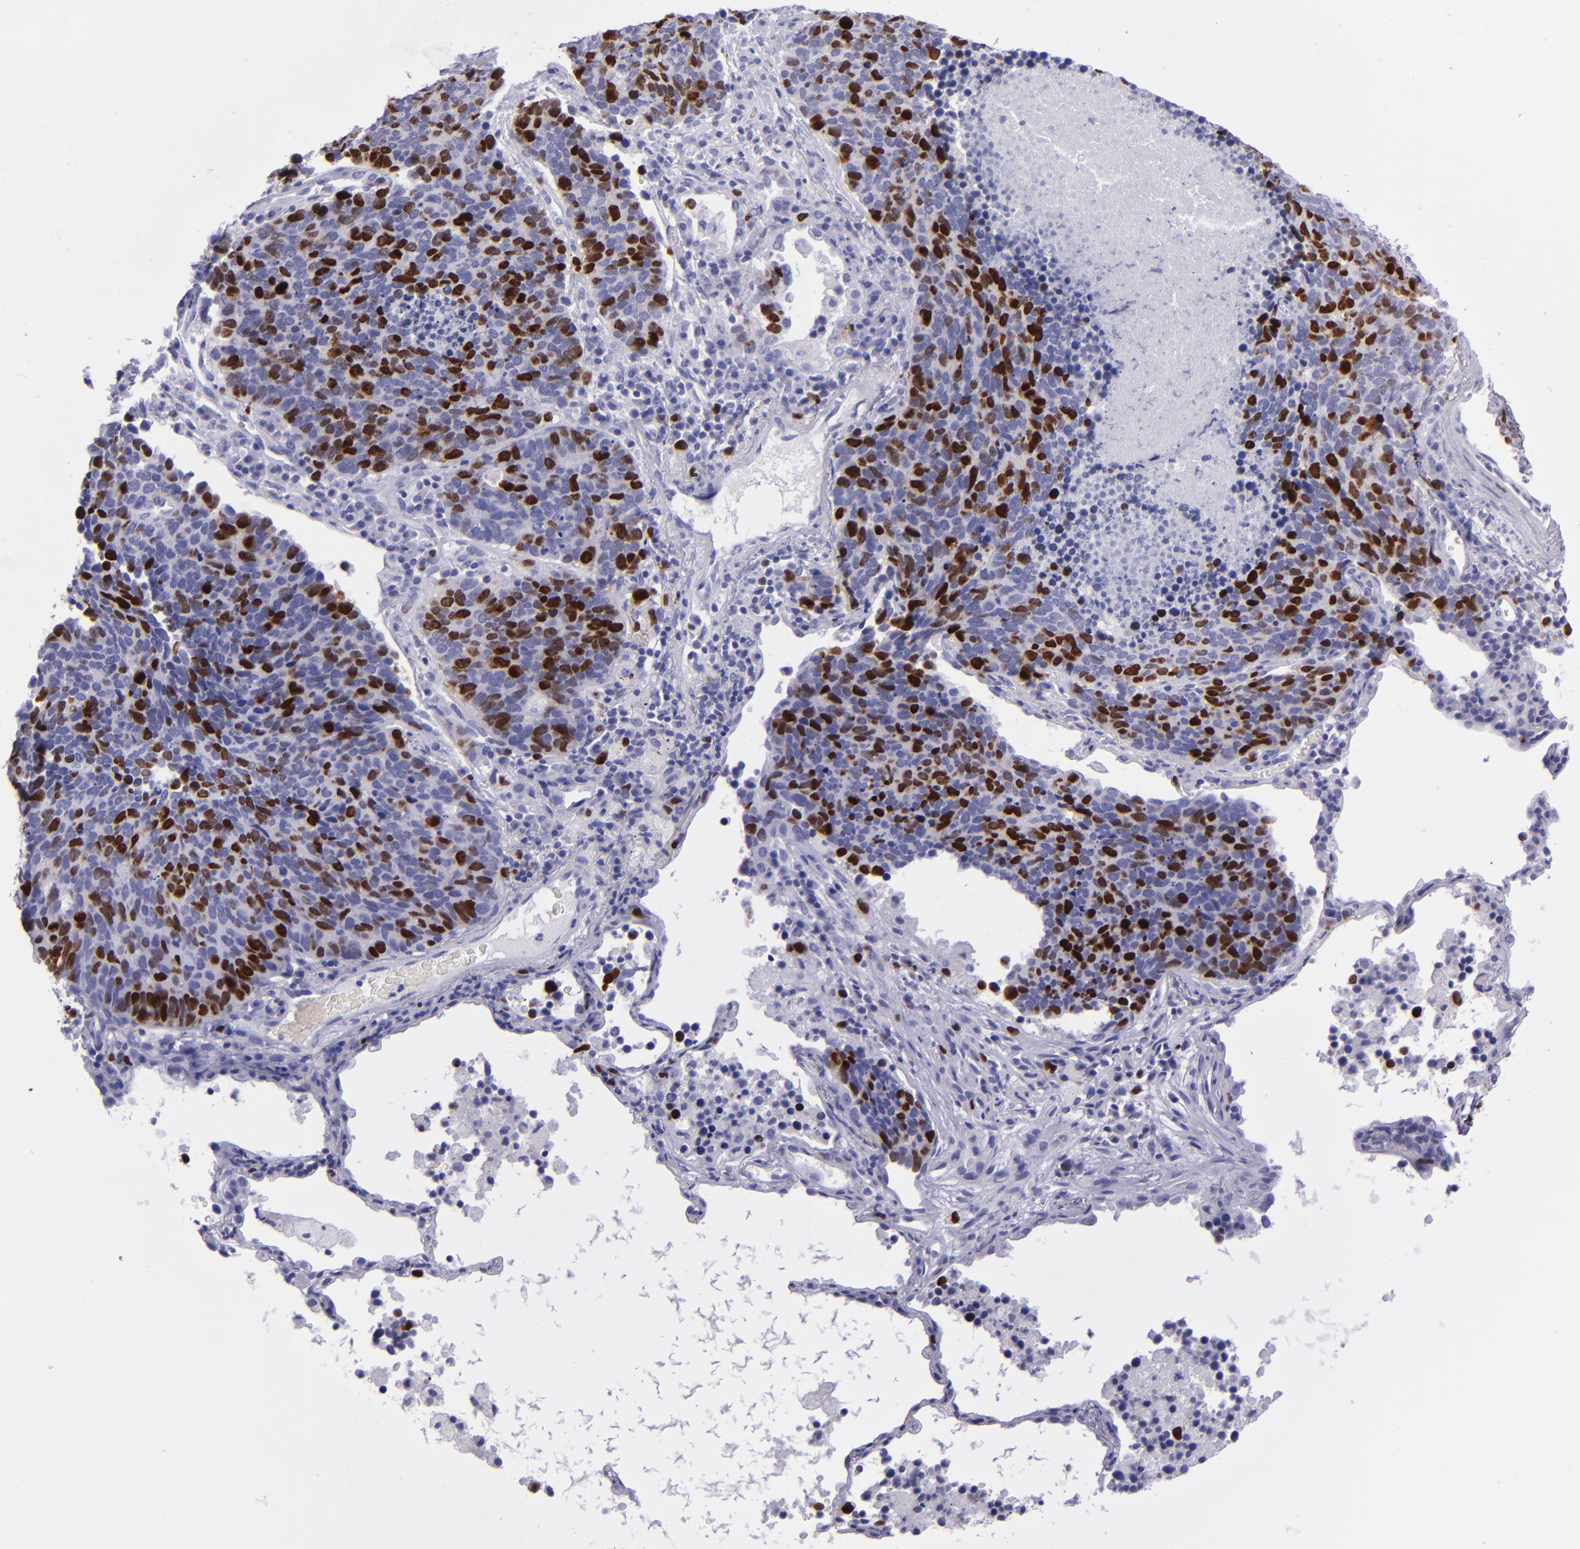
{"staining": {"intensity": "strong", "quantity": "25%-75%", "location": "nuclear"}, "tissue": "lung cancer", "cell_type": "Tumor cells", "image_type": "cancer", "snomed": [{"axis": "morphology", "description": "Neoplasm, malignant, NOS"}, {"axis": "topography", "description": "Lung"}], "caption": "This histopathology image shows lung cancer (neoplasm (malignant)) stained with immunohistochemistry to label a protein in brown. The nuclear of tumor cells show strong positivity for the protein. Nuclei are counter-stained blue.", "gene": "TOP2A", "patient": {"sex": "female", "age": 75}}